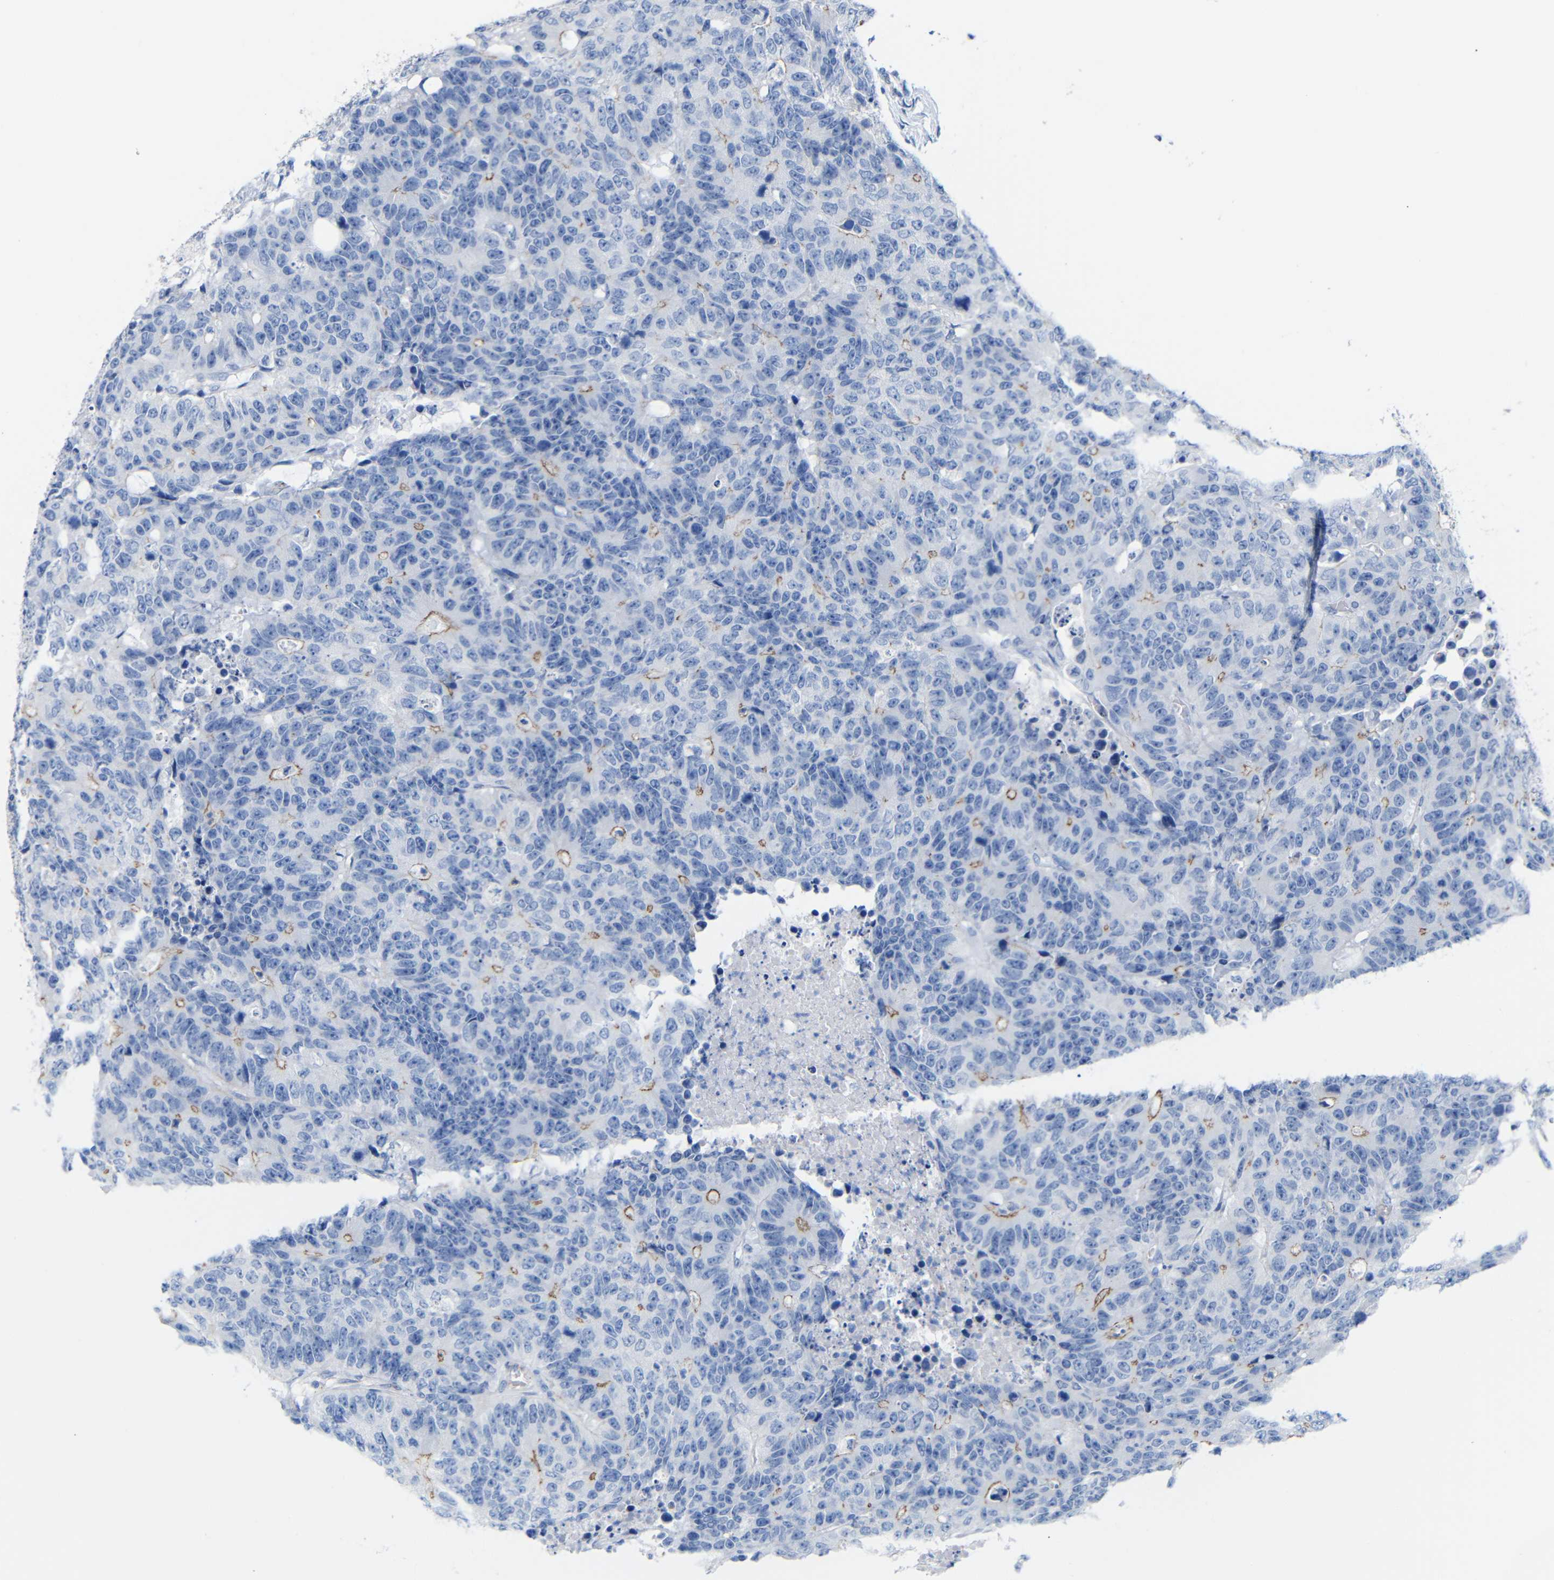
{"staining": {"intensity": "moderate", "quantity": "<25%", "location": "cytoplasmic/membranous"}, "tissue": "colorectal cancer", "cell_type": "Tumor cells", "image_type": "cancer", "snomed": [{"axis": "morphology", "description": "Adenocarcinoma, NOS"}, {"axis": "topography", "description": "Colon"}], "caption": "Tumor cells demonstrate low levels of moderate cytoplasmic/membranous expression in about <25% of cells in colorectal cancer (adenocarcinoma).", "gene": "CGNL1", "patient": {"sex": "female", "age": 86}}